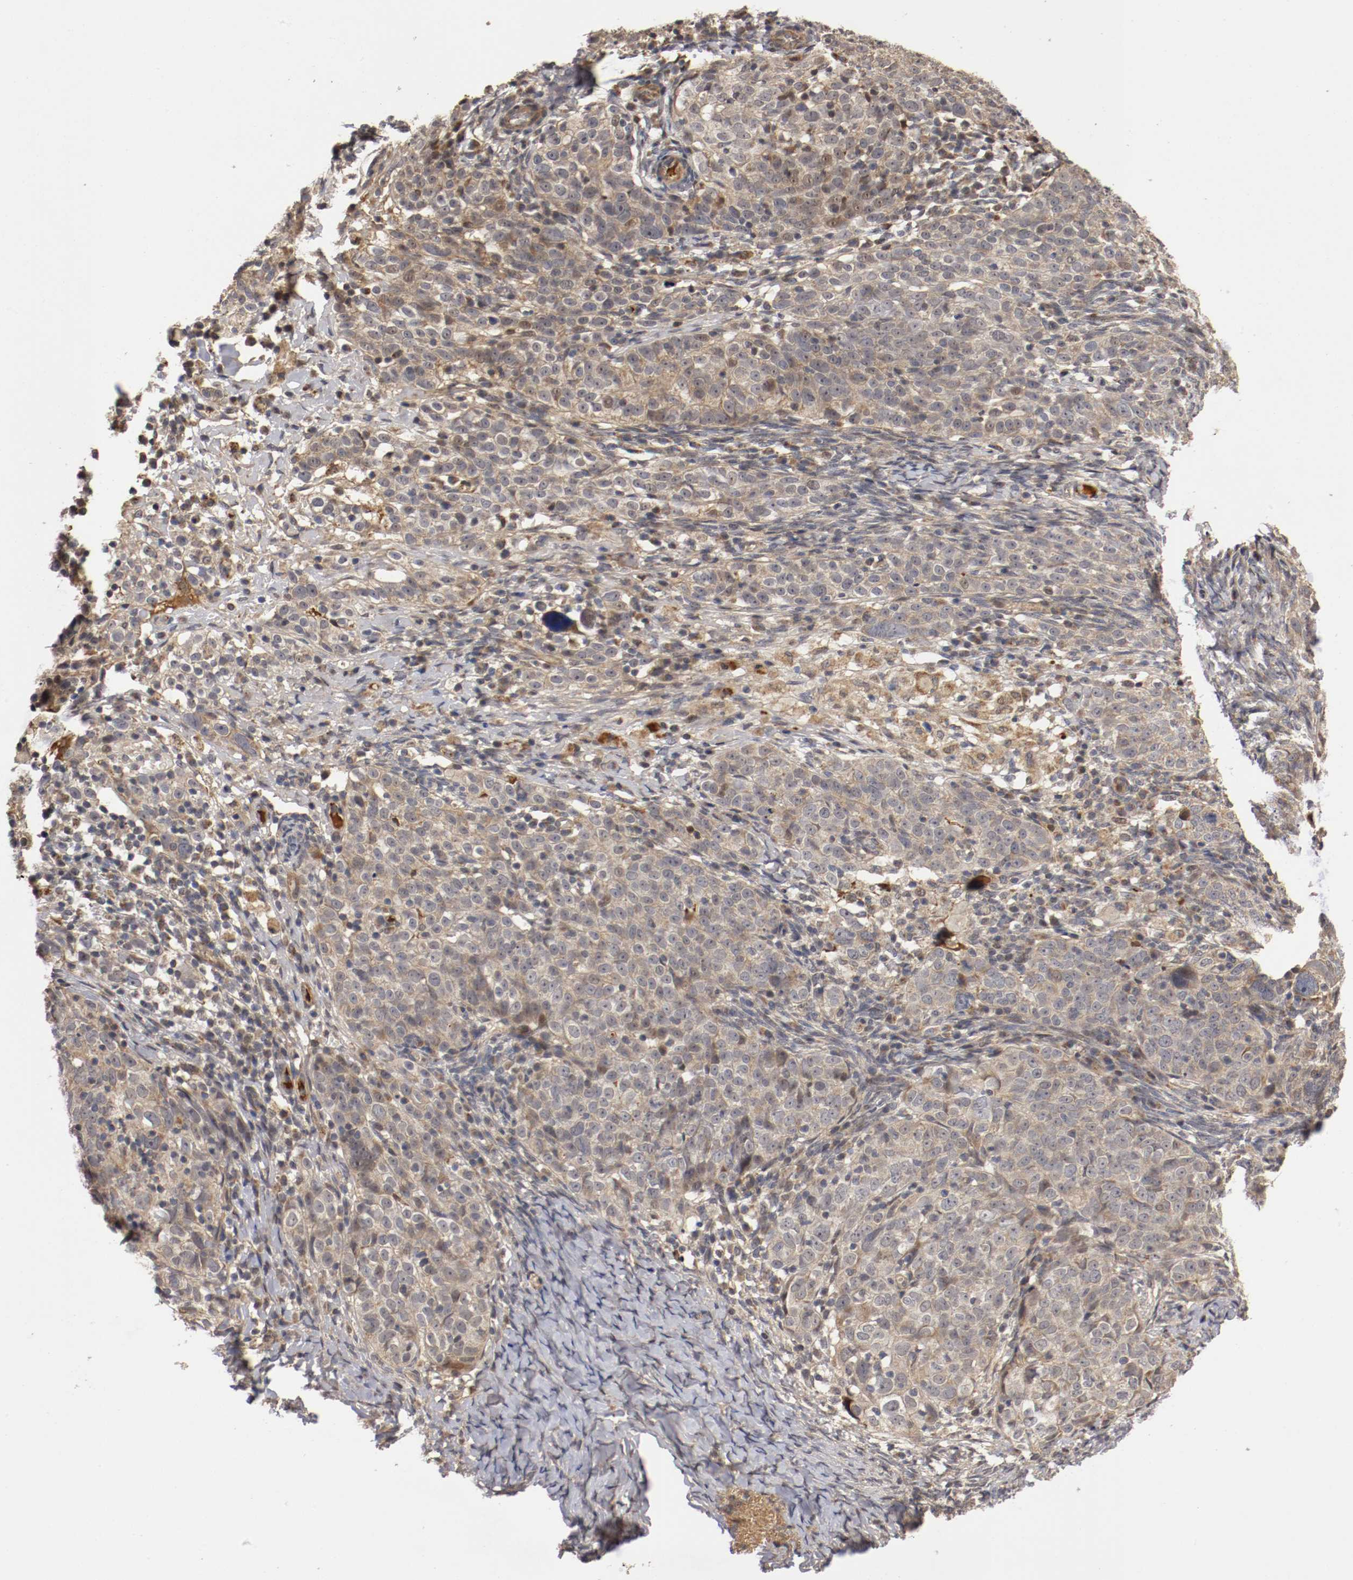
{"staining": {"intensity": "weak", "quantity": ">75%", "location": "cytoplasmic/membranous"}, "tissue": "ovarian cancer", "cell_type": "Tumor cells", "image_type": "cancer", "snomed": [{"axis": "morphology", "description": "Normal tissue, NOS"}, {"axis": "morphology", "description": "Cystadenocarcinoma, serous, NOS"}, {"axis": "topography", "description": "Ovary"}], "caption": "Serous cystadenocarcinoma (ovarian) stained with IHC reveals weak cytoplasmic/membranous expression in about >75% of tumor cells.", "gene": "TNFRSF1B", "patient": {"sex": "female", "age": 62}}